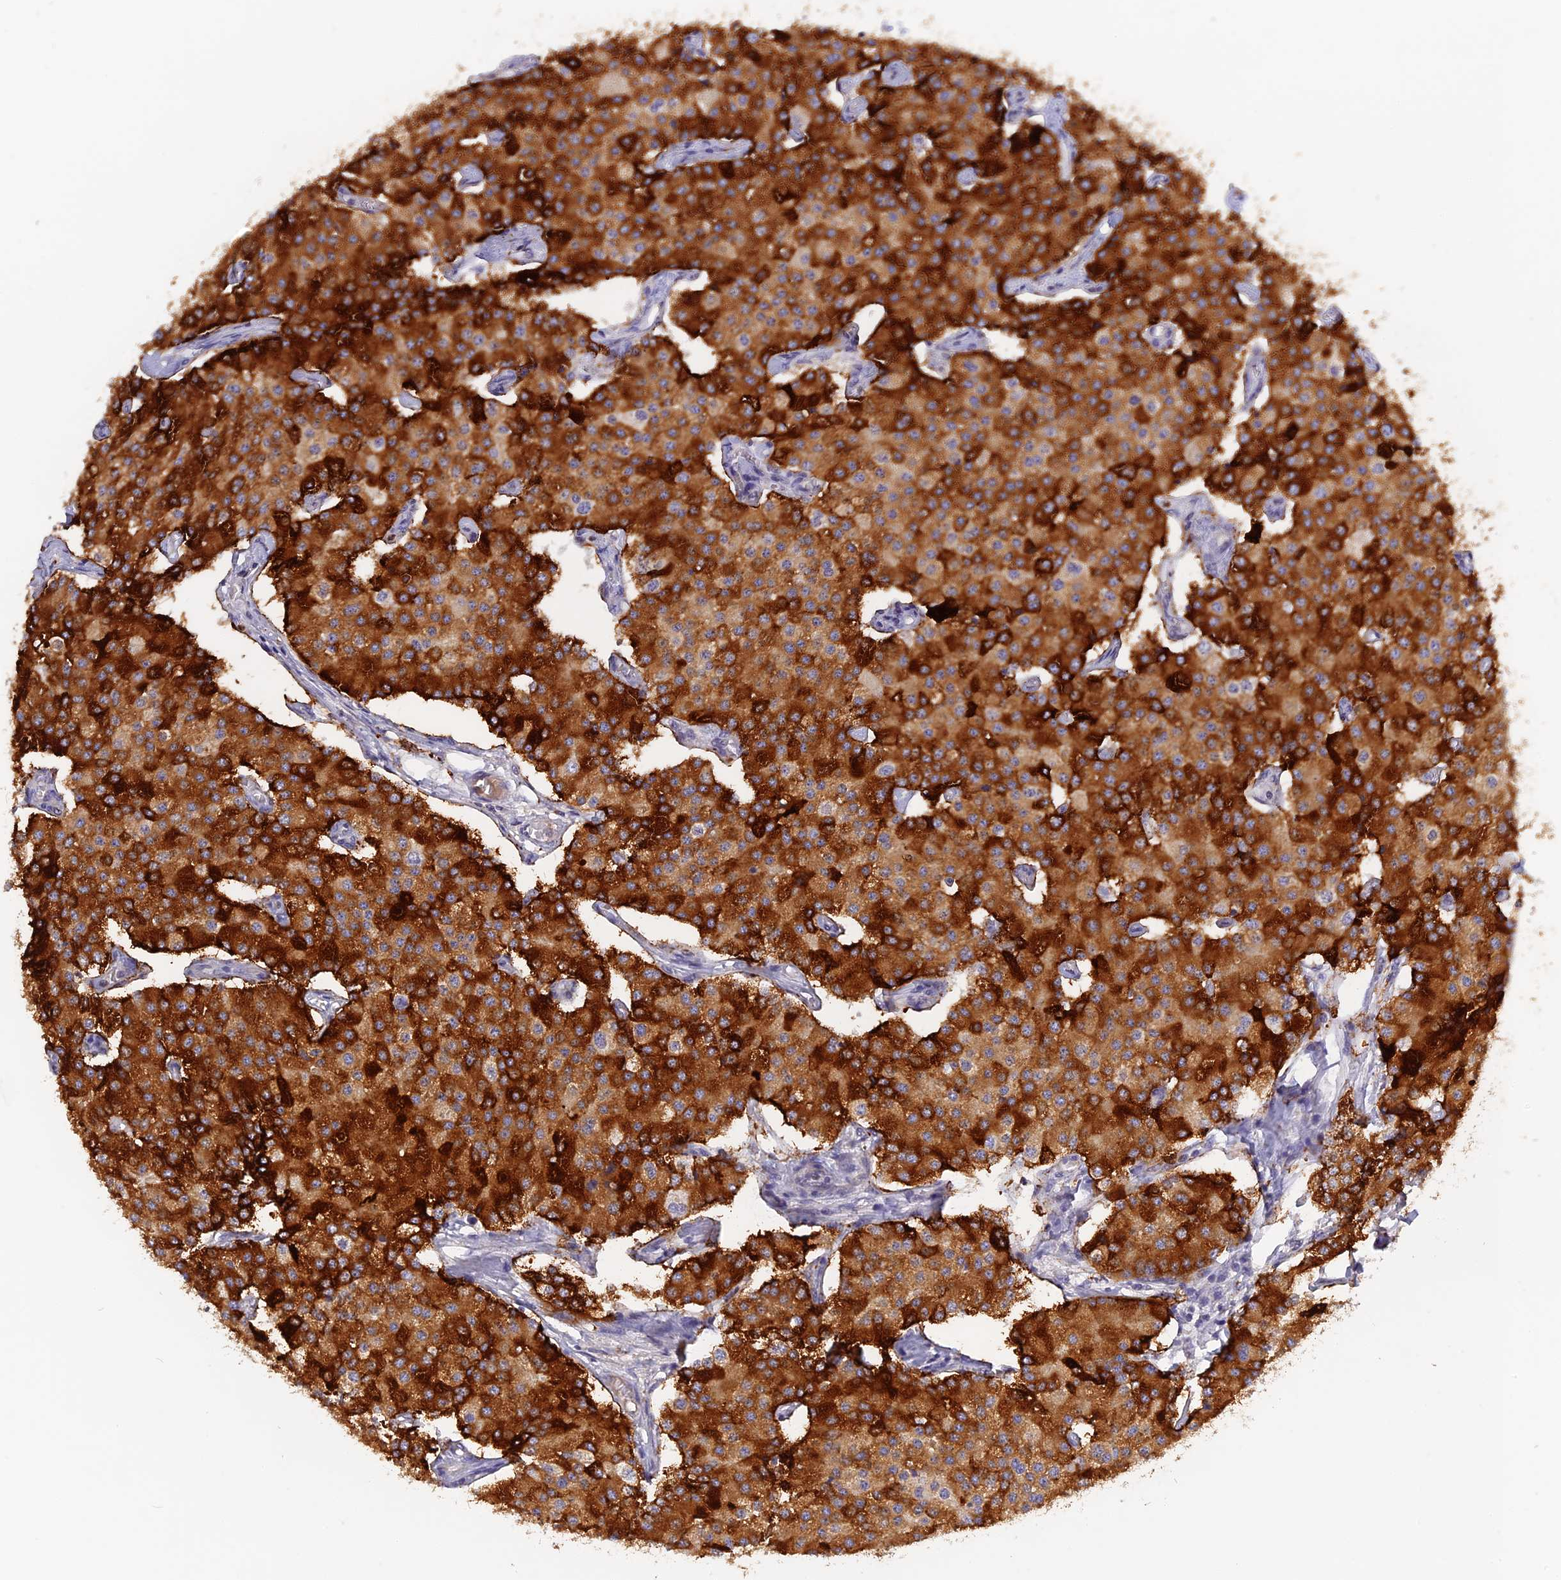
{"staining": {"intensity": "strong", "quantity": ">75%", "location": "cytoplasmic/membranous"}, "tissue": "carcinoid", "cell_type": "Tumor cells", "image_type": "cancer", "snomed": [{"axis": "morphology", "description": "Carcinoid, malignant, NOS"}, {"axis": "topography", "description": "Colon"}], "caption": "A photomicrograph of carcinoid stained for a protein exhibits strong cytoplasmic/membranous brown staining in tumor cells.", "gene": "FNIP2", "patient": {"sex": "female", "age": 52}}